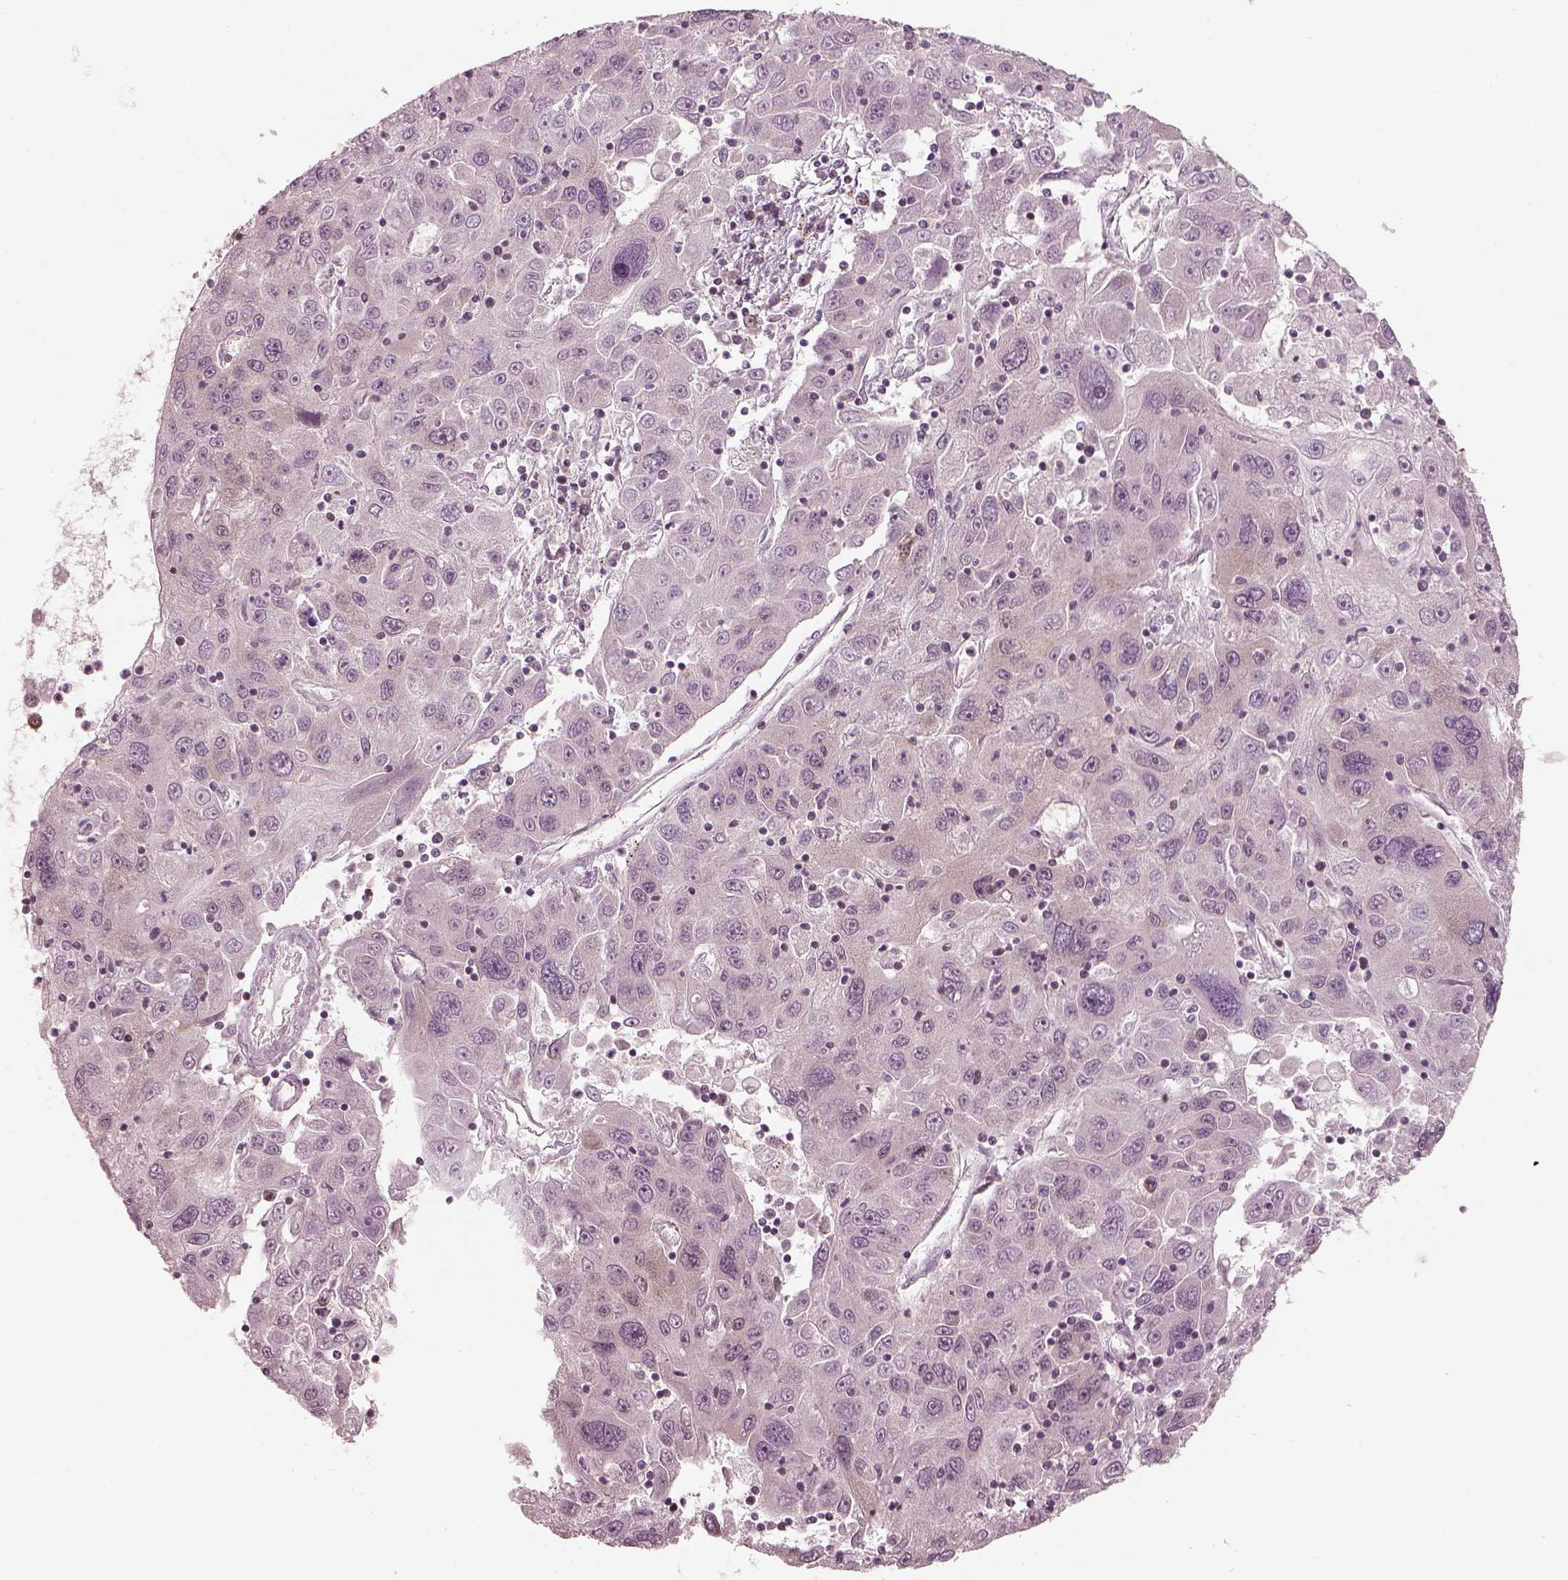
{"staining": {"intensity": "negative", "quantity": "none", "location": "none"}, "tissue": "stomach cancer", "cell_type": "Tumor cells", "image_type": "cancer", "snomed": [{"axis": "morphology", "description": "Adenocarcinoma, NOS"}, {"axis": "topography", "description": "Stomach"}], "caption": "Photomicrograph shows no significant protein positivity in tumor cells of stomach cancer.", "gene": "LSM14A", "patient": {"sex": "male", "age": 56}}